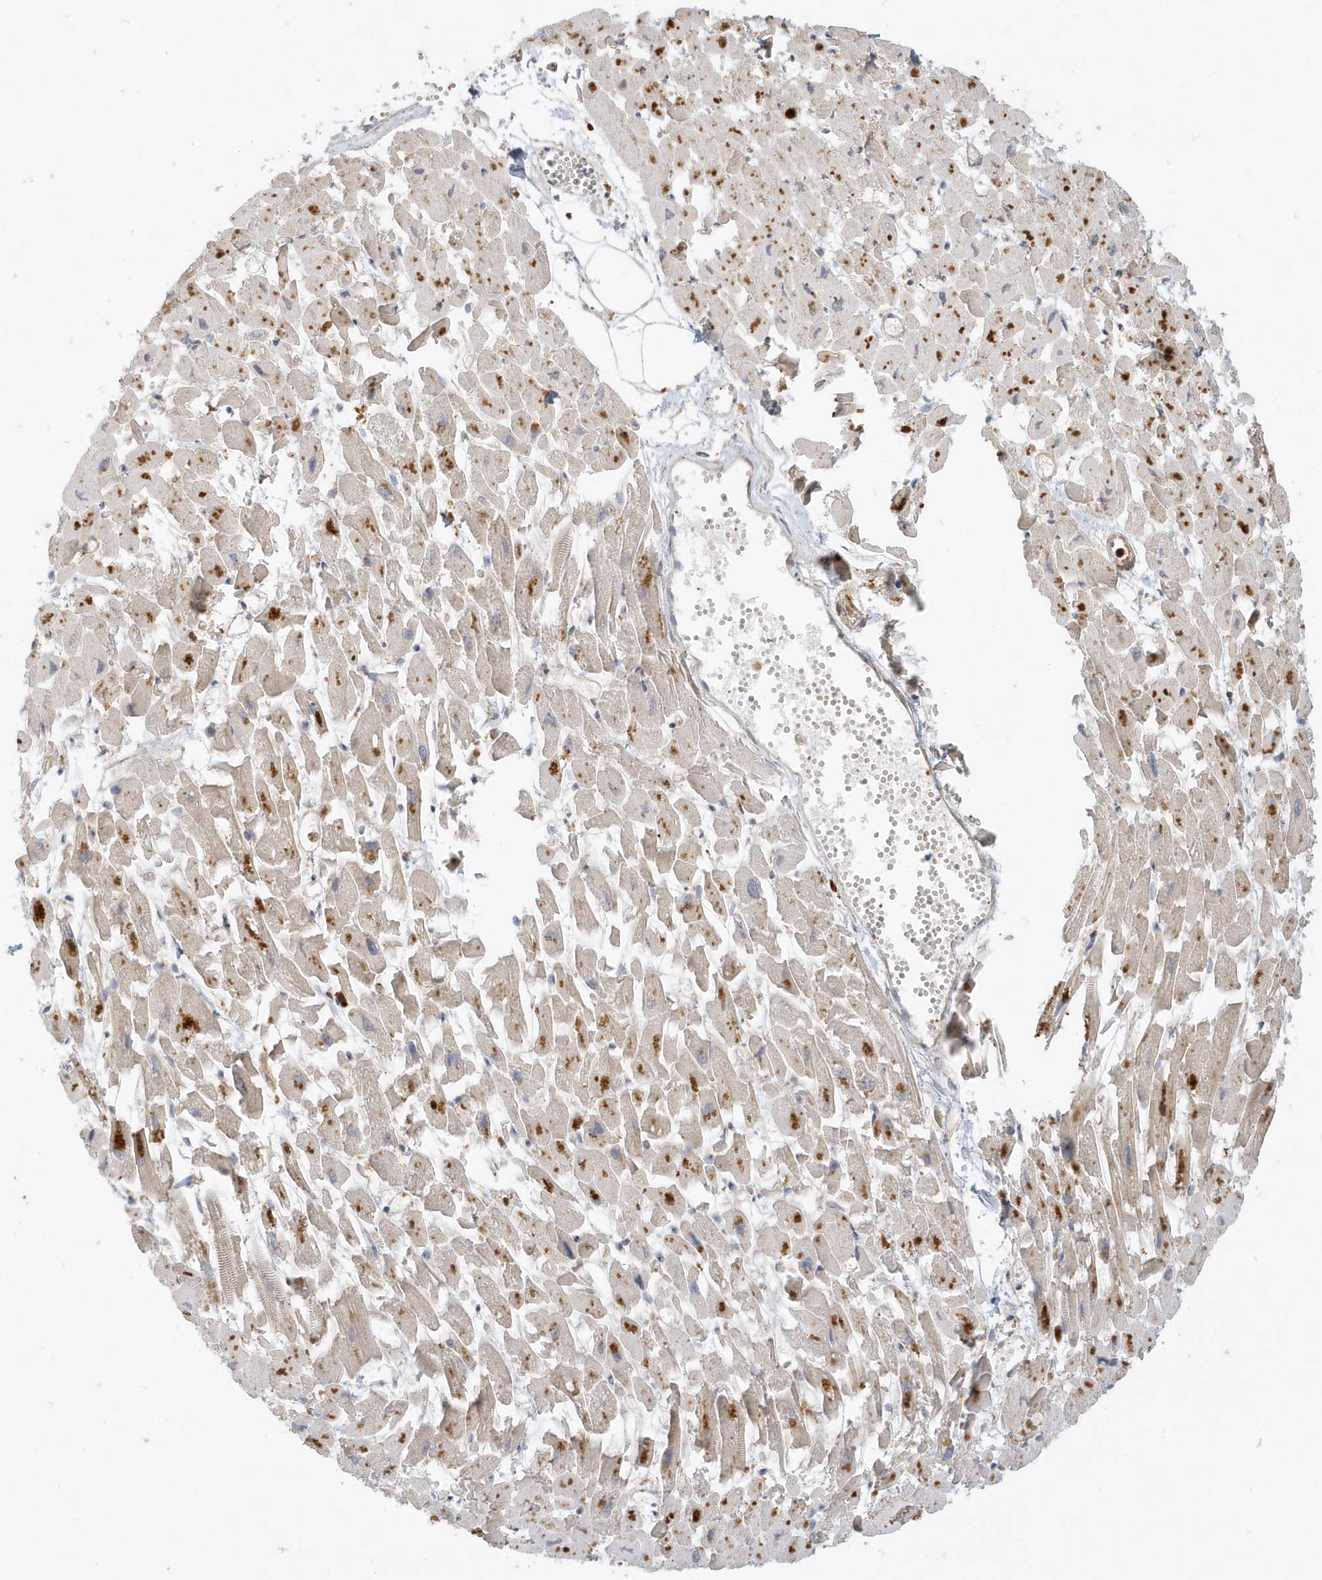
{"staining": {"intensity": "moderate", "quantity": "25%-75%", "location": "cytoplasmic/membranous"}, "tissue": "heart muscle", "cell_type": "Cardiomyocytes", "image_type": "normal", "snomed": [{"axis": "morphology", "description": "Normal tissue, NOS"}, {"axis": "topography", "description": "Heart"}], "caption": "Immunohistochemistry (DAB) staining of normal heart muscle exhibits moderate cytoplasmic/membranous protein expression in about 25%-75% of cardiomyocytes. Immunohistochemistry stains the protein of interest in brown and the nuclei are stained blue.", "gene": "NAPB", "patient": {"sex": "female", "age": 64}}